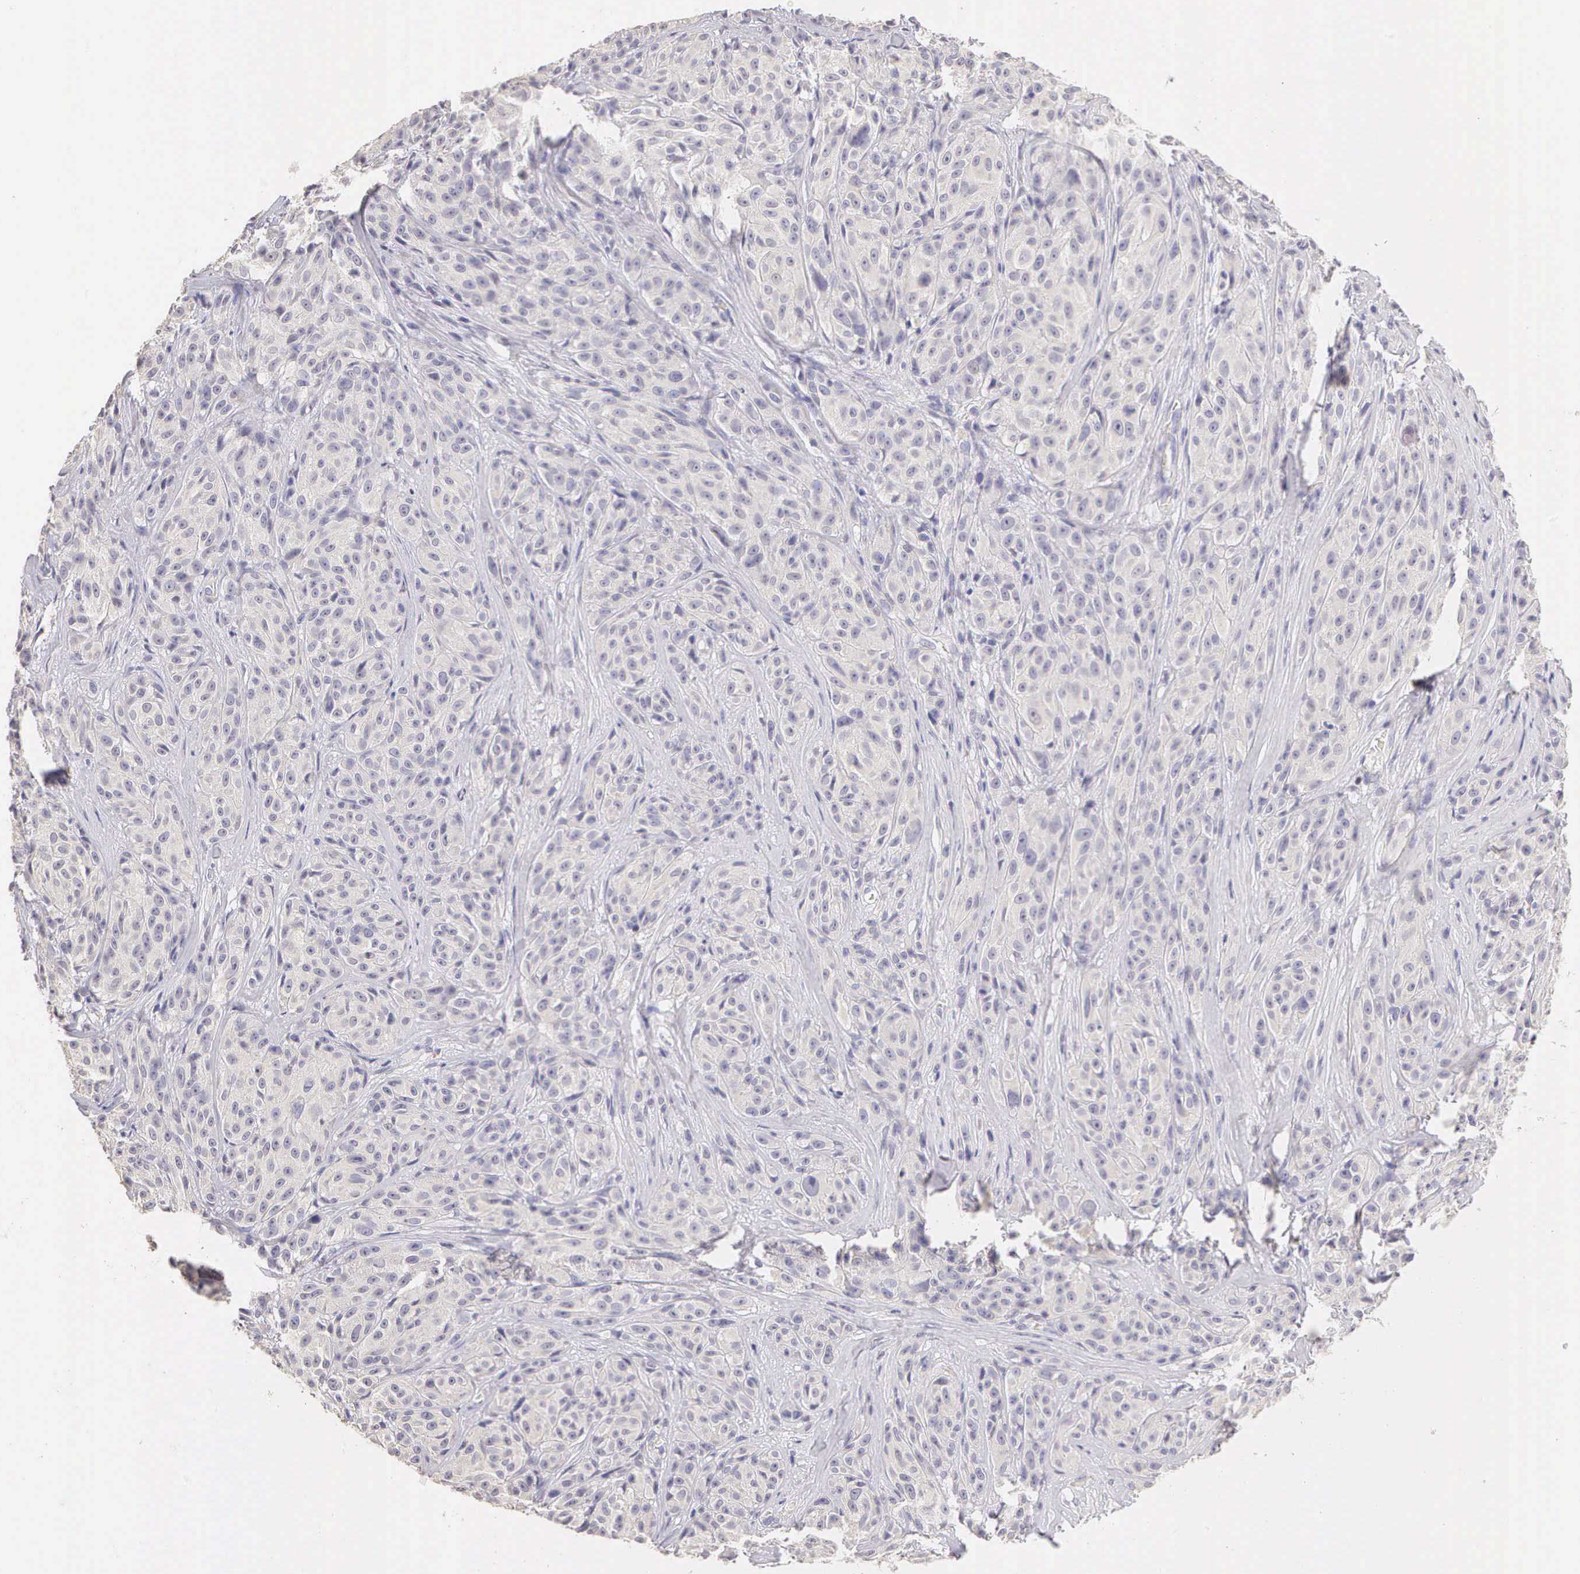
{"staining": {"intensity": "negative", "quantity": "none", "location": "none"}, "tissue": "melanoma", "cell_type": "Tumor cells", "image_type": "cancer", "snomed": [{"axis": "morphology", "description": "Malignant melanoma, NOS"}, {"axis": "topography", "description": "Skin"}], "caption": "Tumor cells are negative for brown protein staining in melanoma. The staining is performed using DAB brown chromogen with nuclei counter-stained in using hematoxylin.", "gene": "ESR1", "patient": {"sex": "male", "age": 56}}